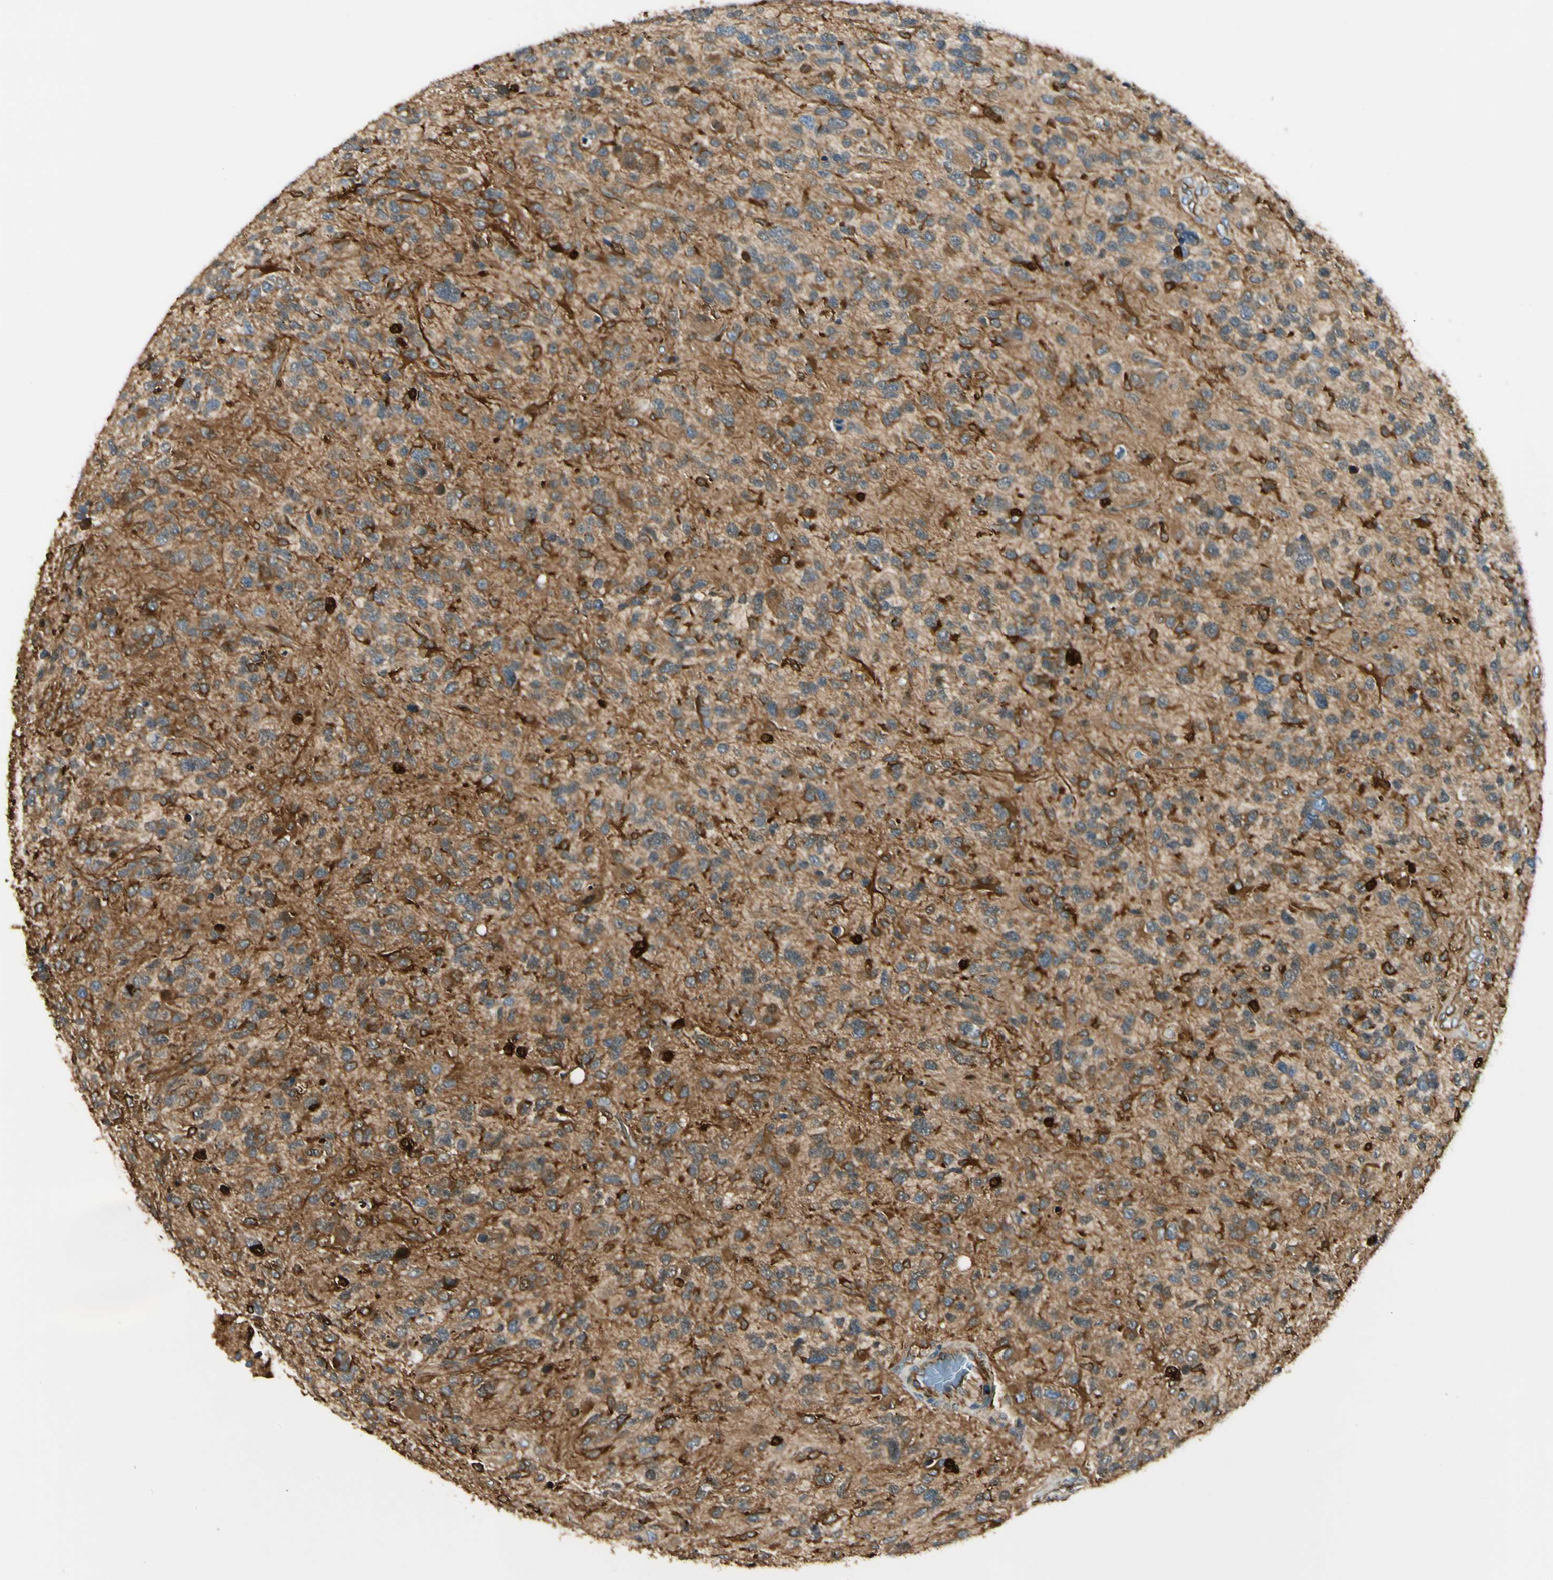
{"staining": {"intensity": "strong", "quantity": "<25%", "location": "cytoplasmic/membranous,nuclear"}, "tissue": "glioma", "cell_type": "Tumor cells", "image_type": "cancer", "snomed": [{"axis": "morphology", "description": "Glioma, malignant, High grade"}, {"axis": "topography", "description": "Brain"}], "caption": "Human glioma stained with a brown dye reveals strong cytoplasmic/membranous and nuclear positive expression in about <25% of tumor cells.", "gene": "FTH1", "patient": {"sex": "female", "age": 58}}